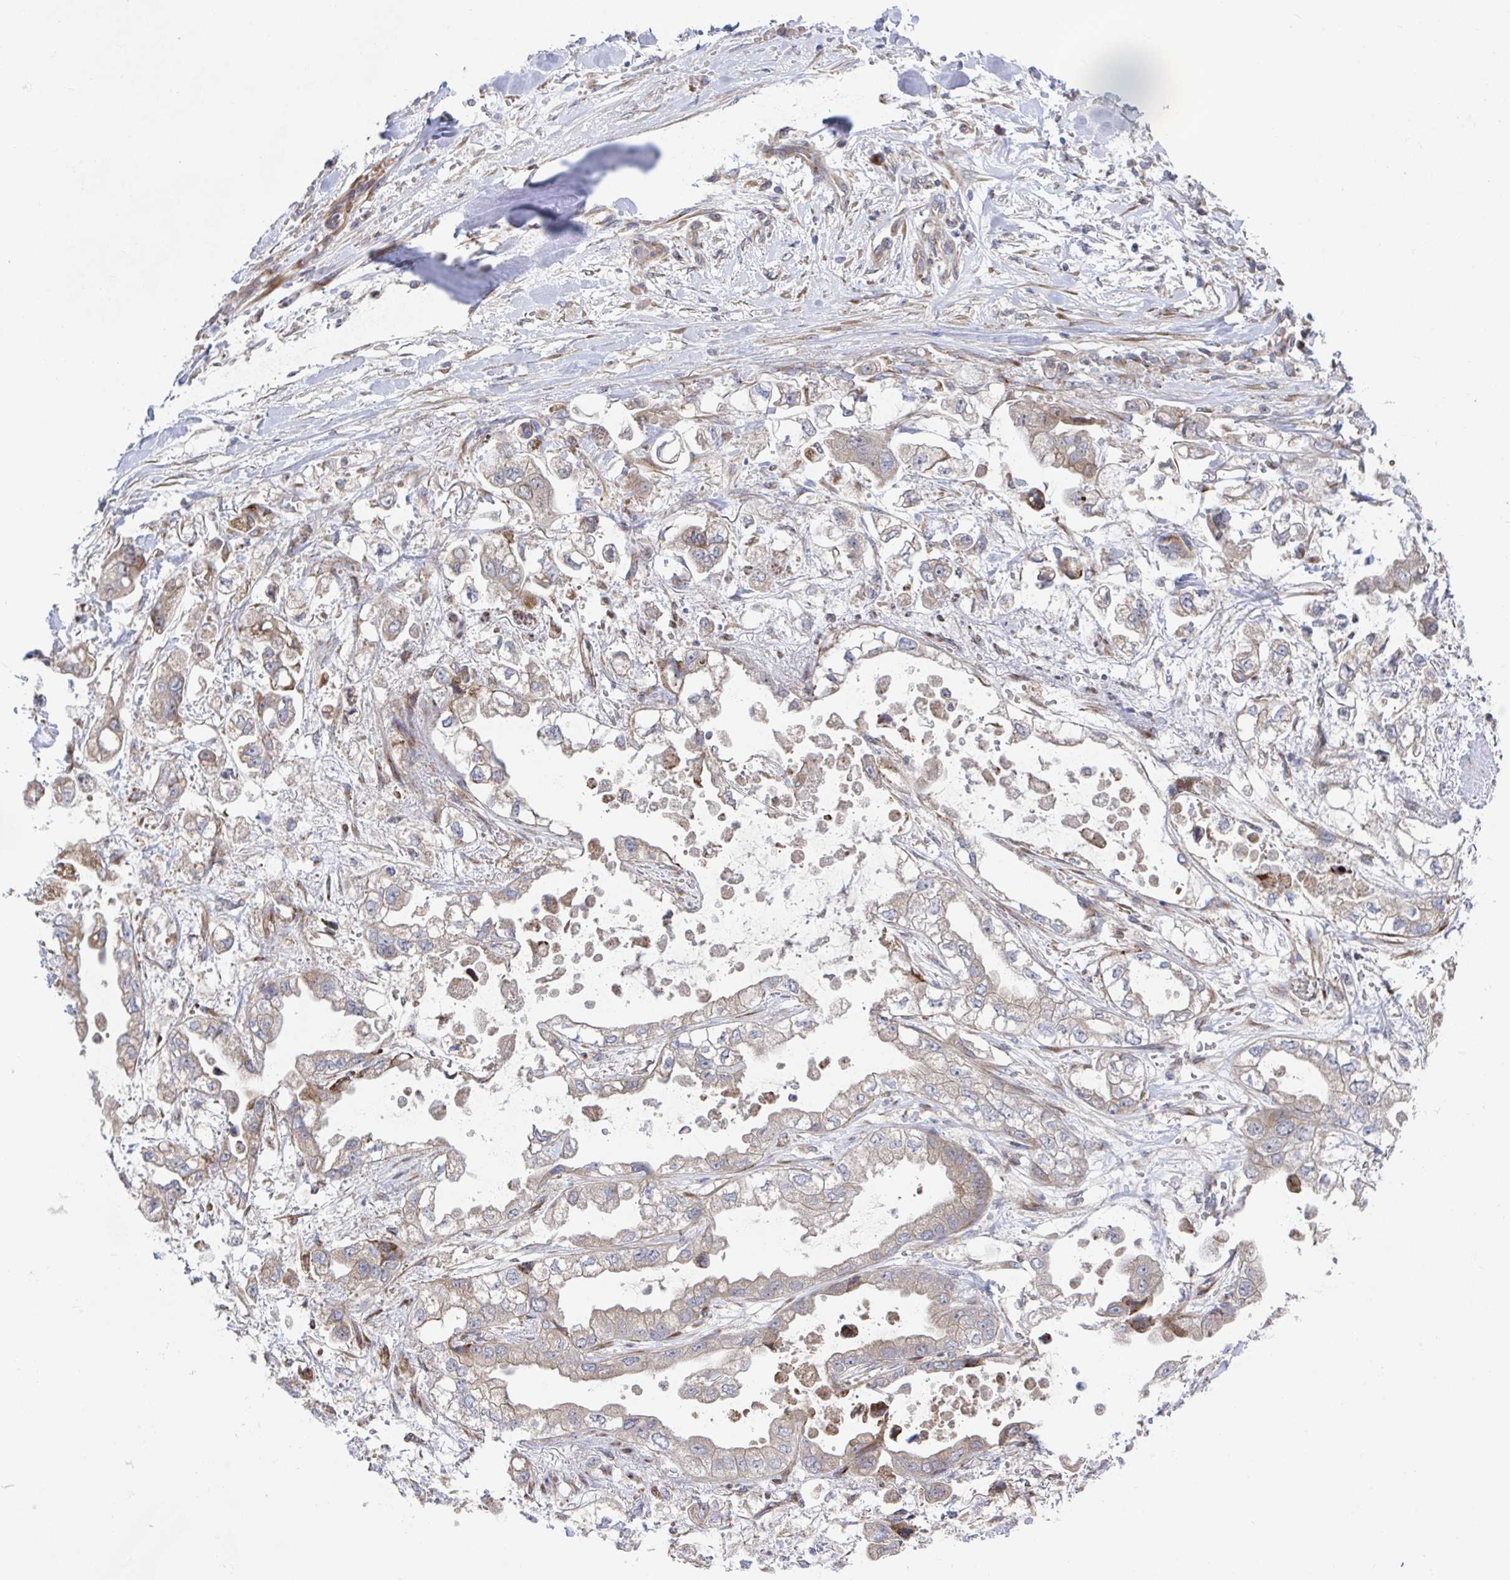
{"staining": {"intensity": "weak", "quantity": ">75%", "location": "cytoplasmic/membranous"}, "tissue": "stomach cancer", "cell_type": "Tumor cells", "image_type": "cancer", "snomed": [{"axis": "morphology", "description": "Adenocarcinoma, NOS"}, {"axis": "topography", "description": "Stomach"}], "caption": "About >75% of tumor cells in human adenocarcinoma (stomach) exhibit weak cytoplasmic/membranous protein positivity as visualized by brown immunohistochemical staining.", "gene": "FJX1", "patient": {"sex": "male", "age": 62}}